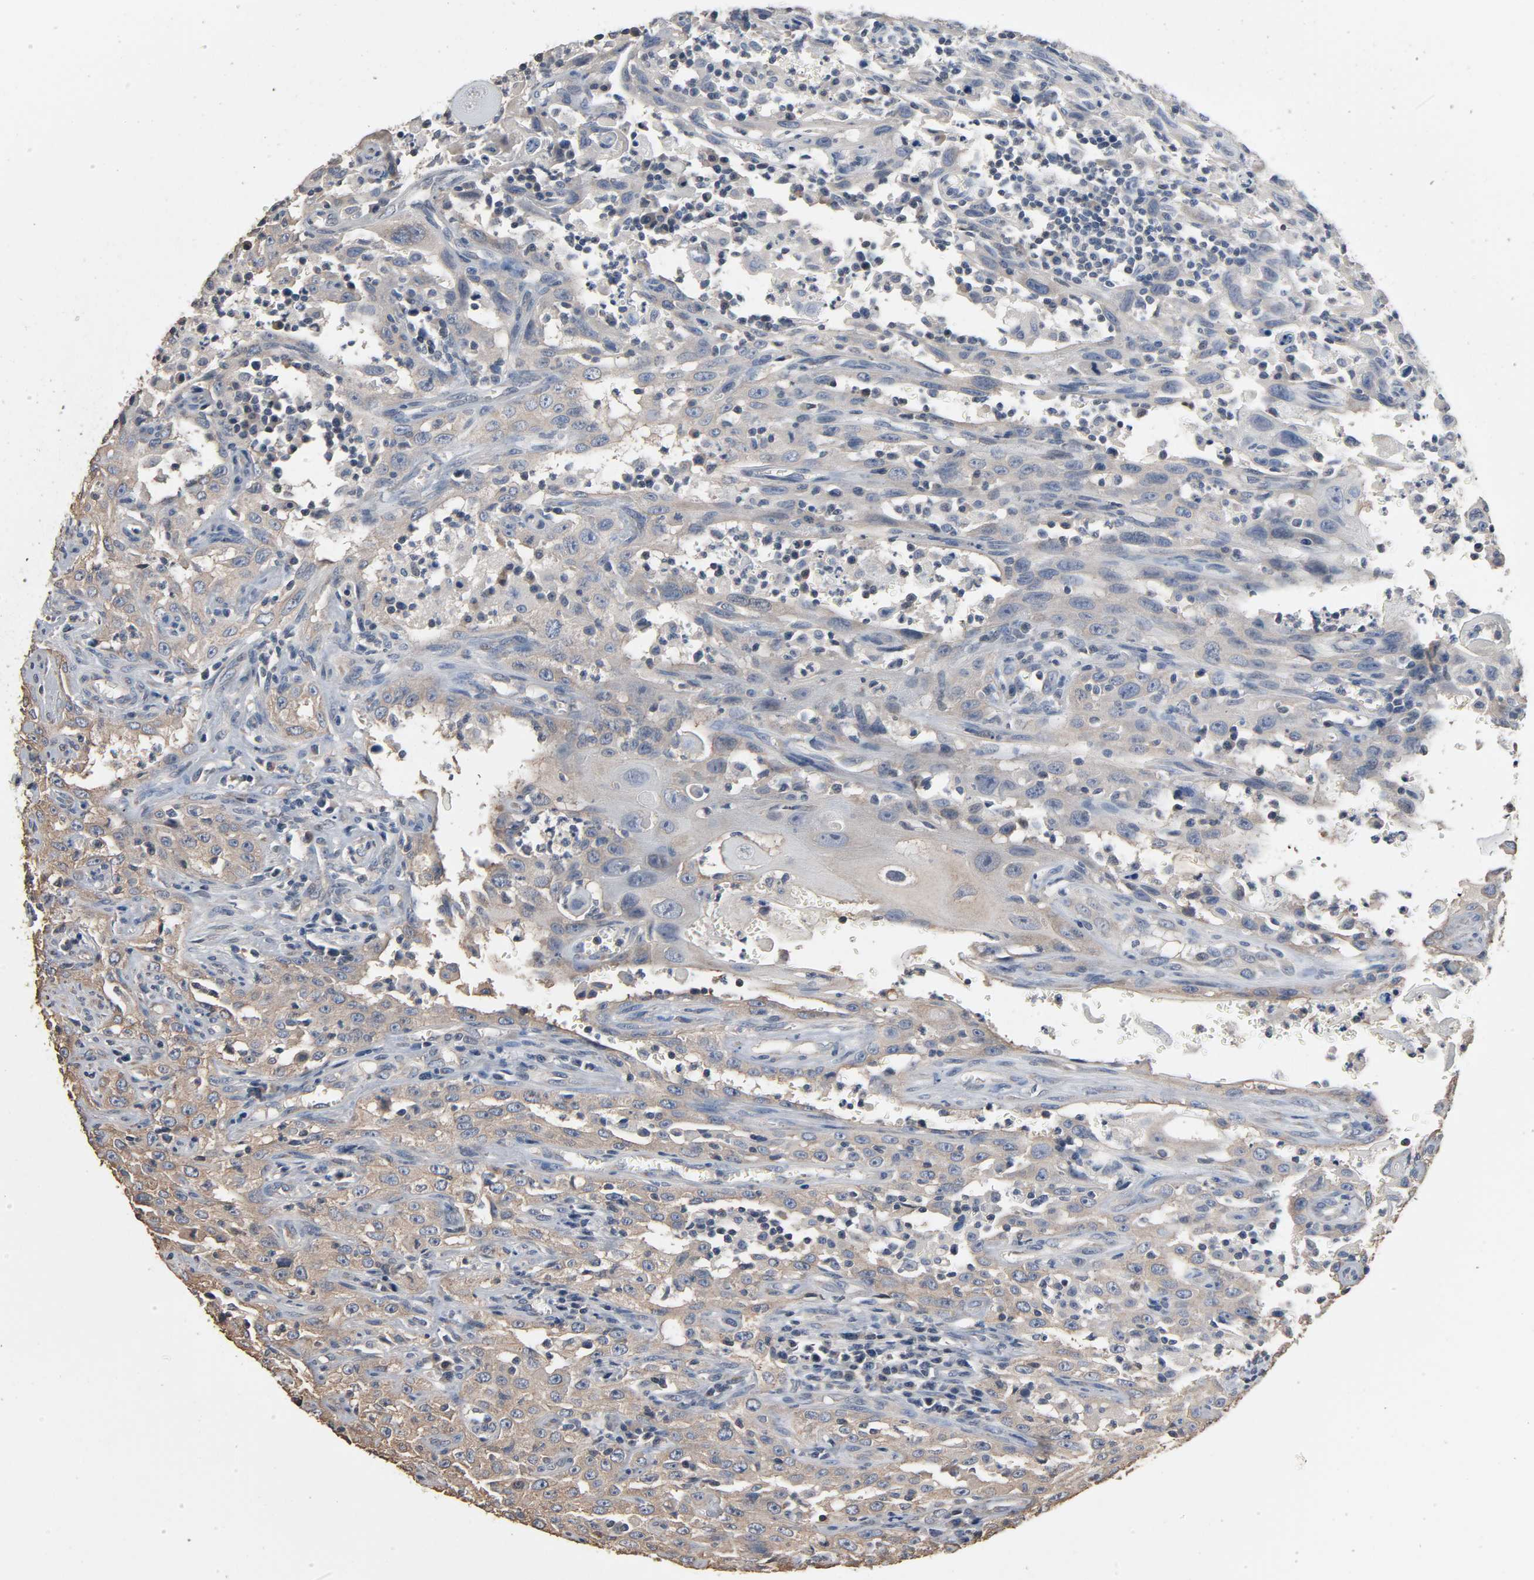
{"staining": {"intensity": "weak", "quantity": "25%-75%", "location": "cytoplasmic/membranous"}, "tissue": "head and neck cancer", "cell_type": "Tumor cells", "image_type": "cancer", "snomed": [{"axis": "morphology", "description": "Squamous cell carcinoma, NOS"}, {"axis": "topography", "description": "Oral tissue"}, {"axis": "topography", "description": "Head-Neck"}], "caption": "Immunohistochemical staining of human squamous cell carcinoma (head and neck) demonstrates low levels of weak cytoplasmic/membranous protein staining in approximately 25%-75% of tumor cells. Using DAB (brown) and hematoxylin (blue) stains, captured at high magnification using brightfield microscopy.", "gene": "SOX6", "patient": {"sex": "female", "age": 76}}